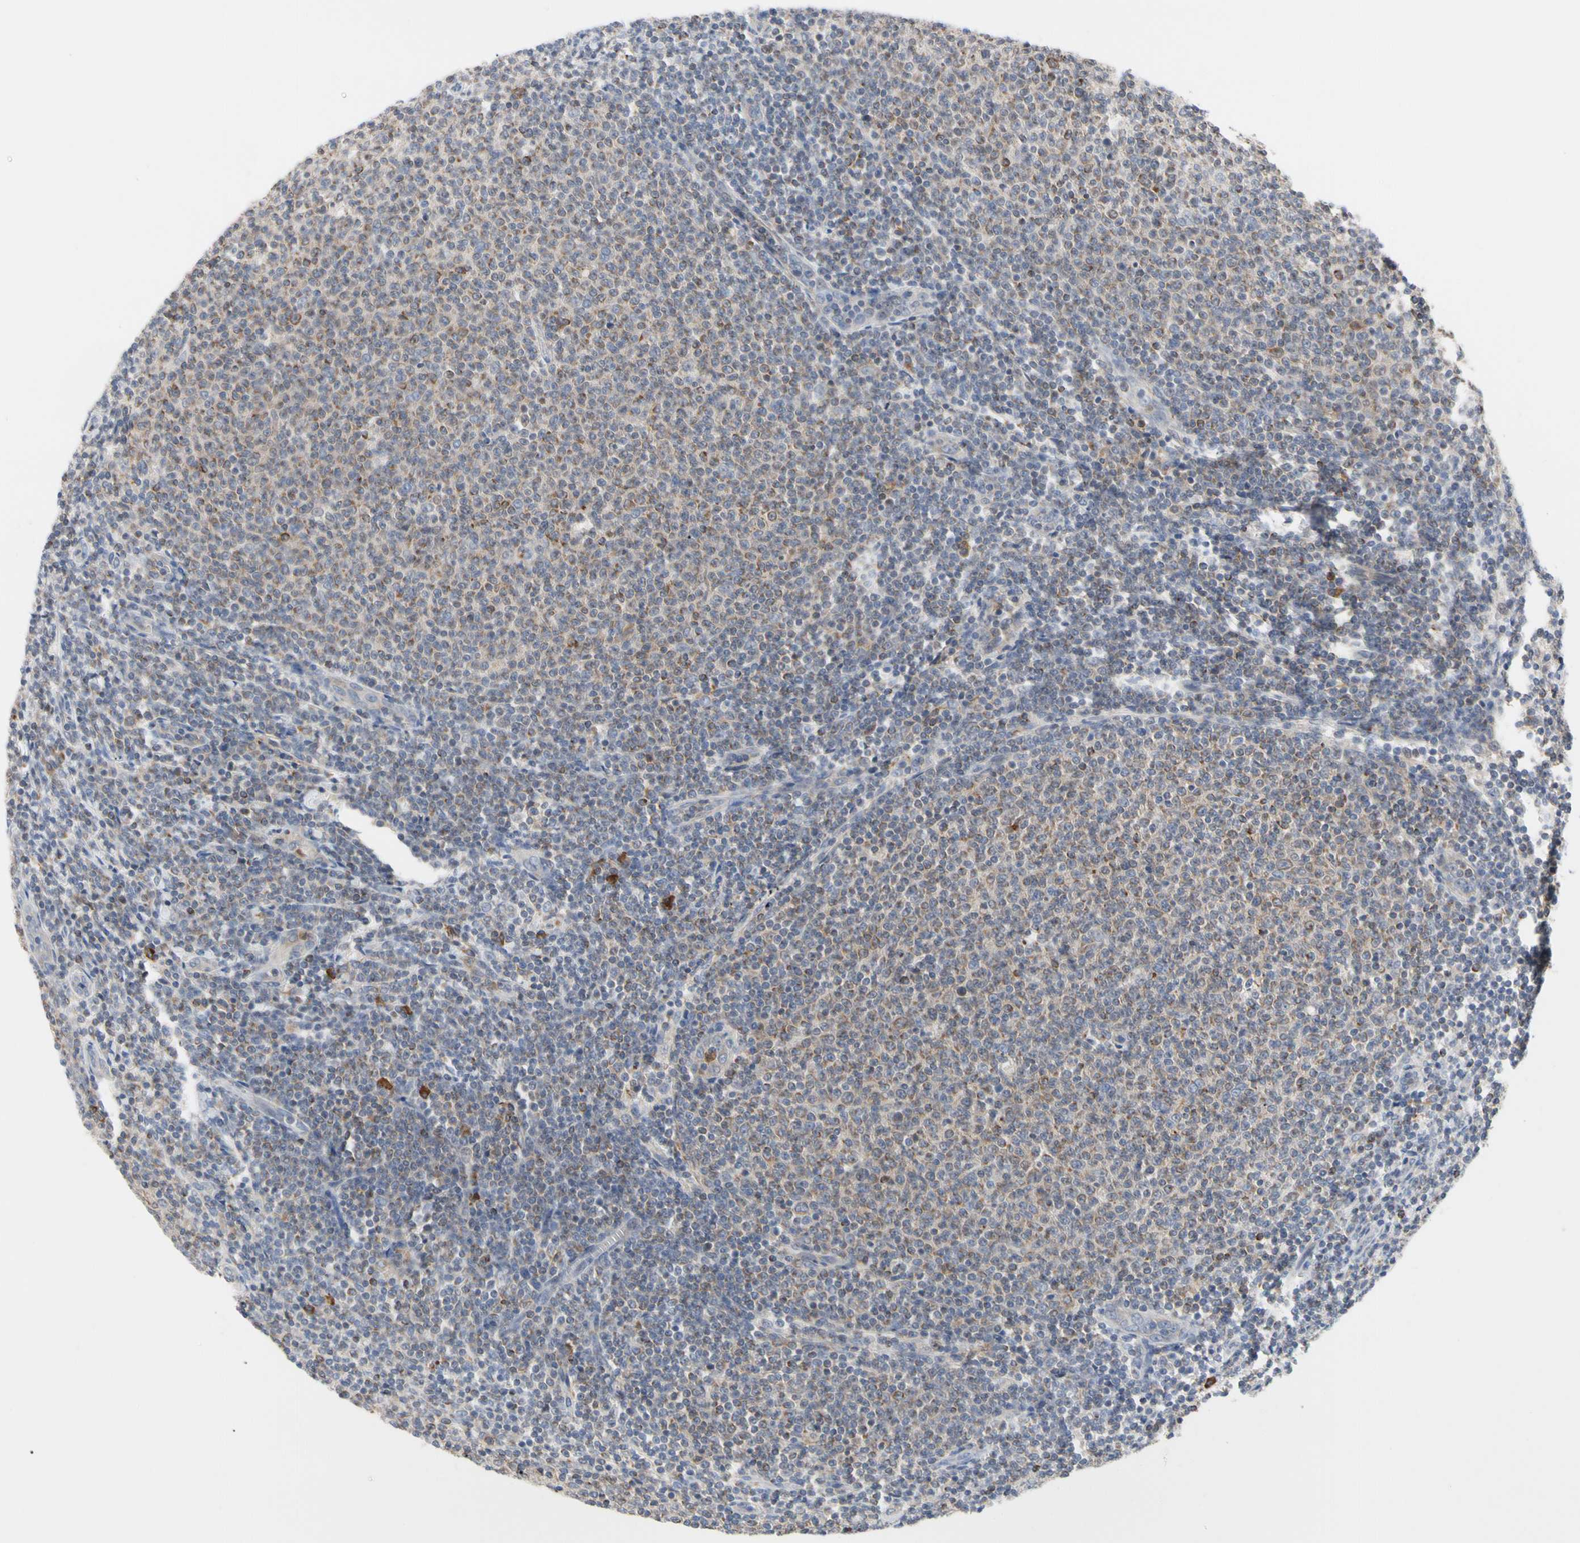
{"staining": {"intensity": "weak", "quantity": "25%-75%", "location": "cytoplasmic/membranous"}, "tissue": "lymphoma", "cell_type": "Tumor cells", "image_type": "cancer", "snomed": [{"axis": "morphology", "description": "Malignant lymphoma, non-Hodgkin's type, Low grade"}, {"axis": "topography", "description": "Lymph node"}], "caption": "Immunohistochemistry (DAB (3,3'-diaminobenzidine)) staining of lymphoma shows weak cytoplasmic/membranous protein positivity in about 25%-75% of tumor cells. (DAB (3,3'-diaminobenzidine) IHC with brightfield microscopy, high magnification).", "gene": "MCL1", "patient": {"sex": "male", "age": 66}}